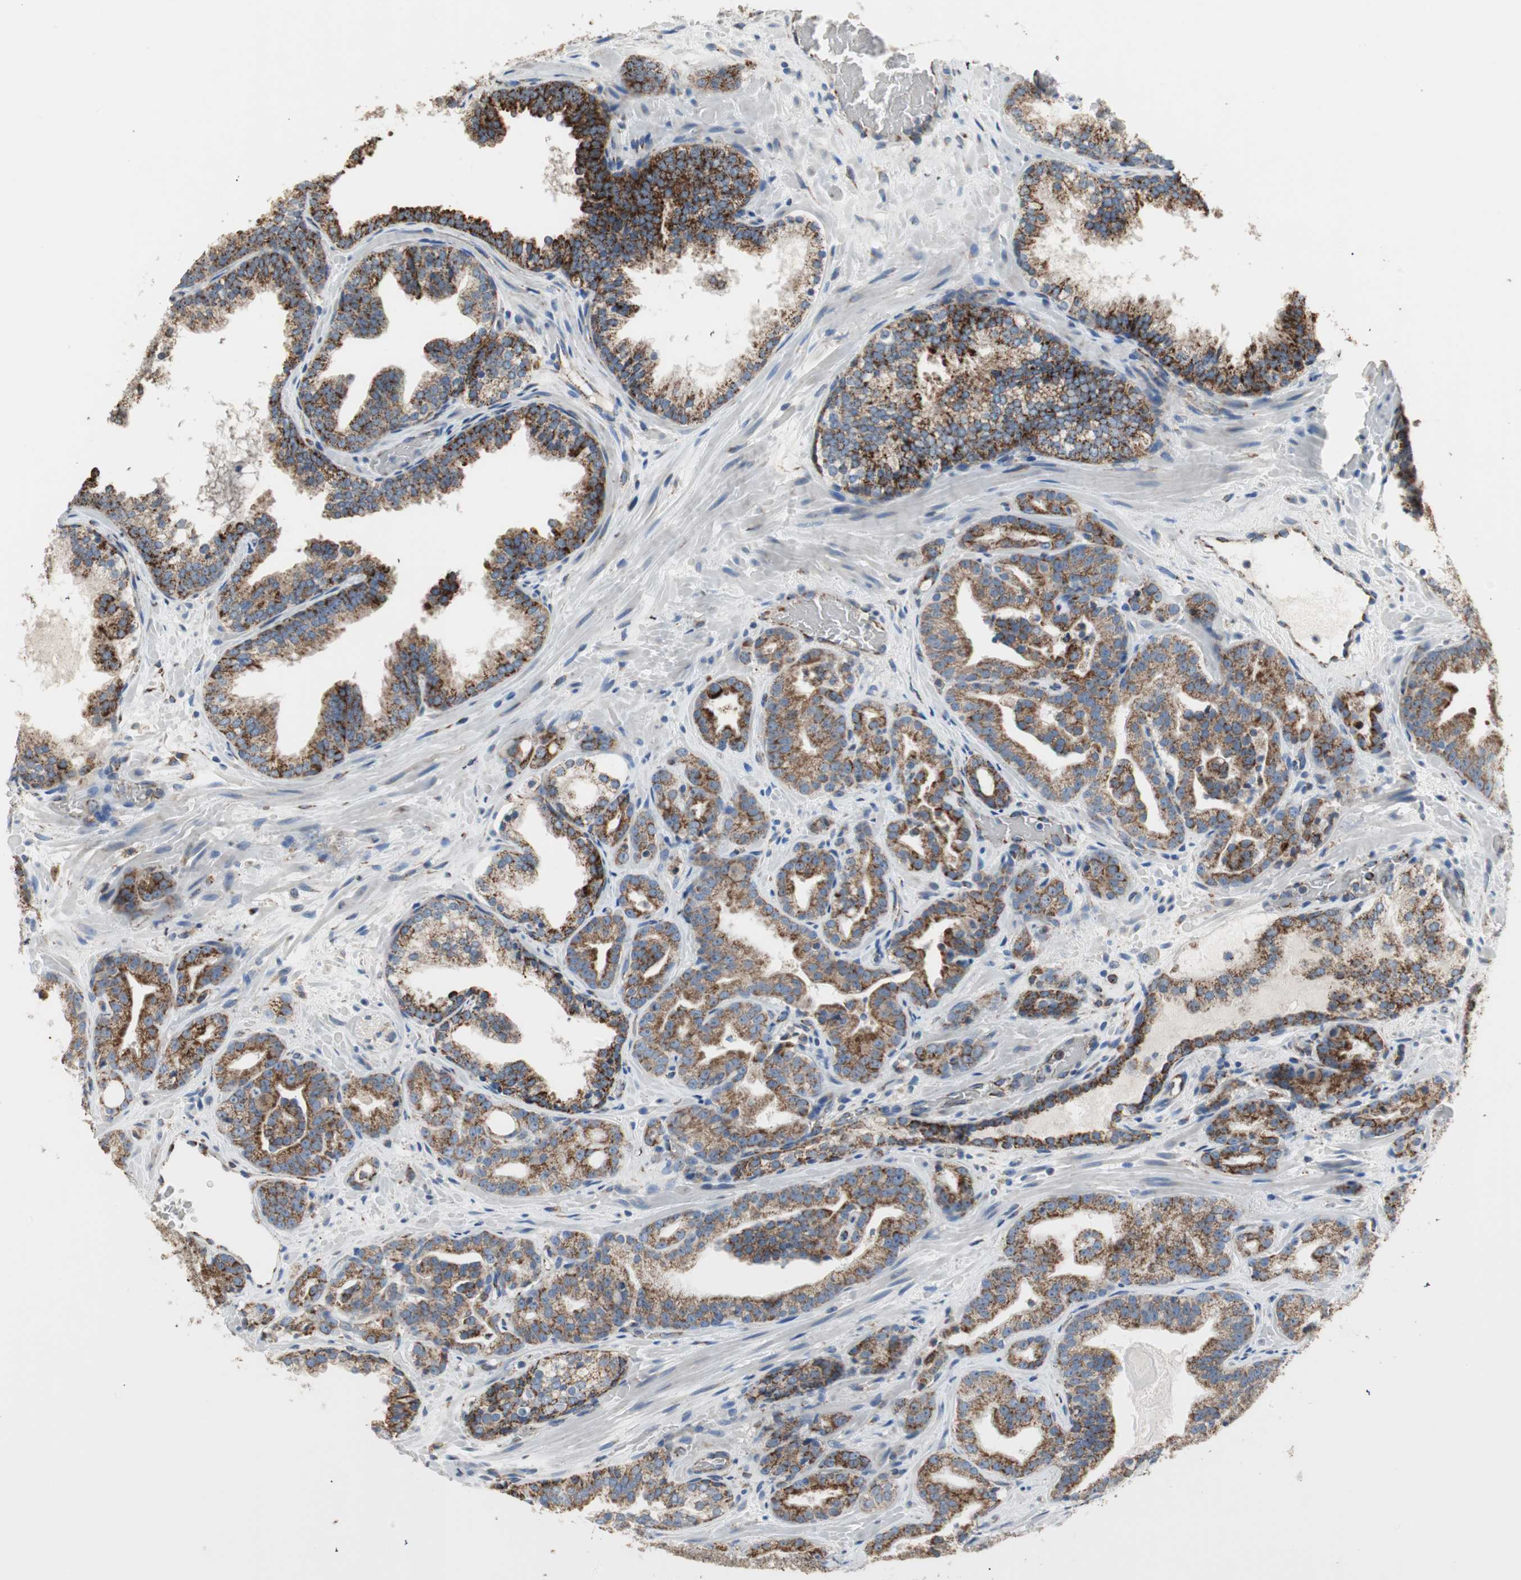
{"staining": {"intensity": "strong", "quantity": ">75%", "location": "cytoplasmic/membranous"}, "tissue": "prostate cancer", "cell_type": "Tumor cells", "image_type": "cancer", "snomed": [{"axis": "morphology", "description": "Adenocarcinoma, Low grade"}, {"axis": "topography", "description": "Prostate"}], "caption": "Protein staining of prostate adenocarcinoma (low-grade) tissue reveals strong cytoplasmic/membranous expression in approximately >75% of tumor cells.", "gene": "TST", "patient": {"sex": "male", "age": 63}}